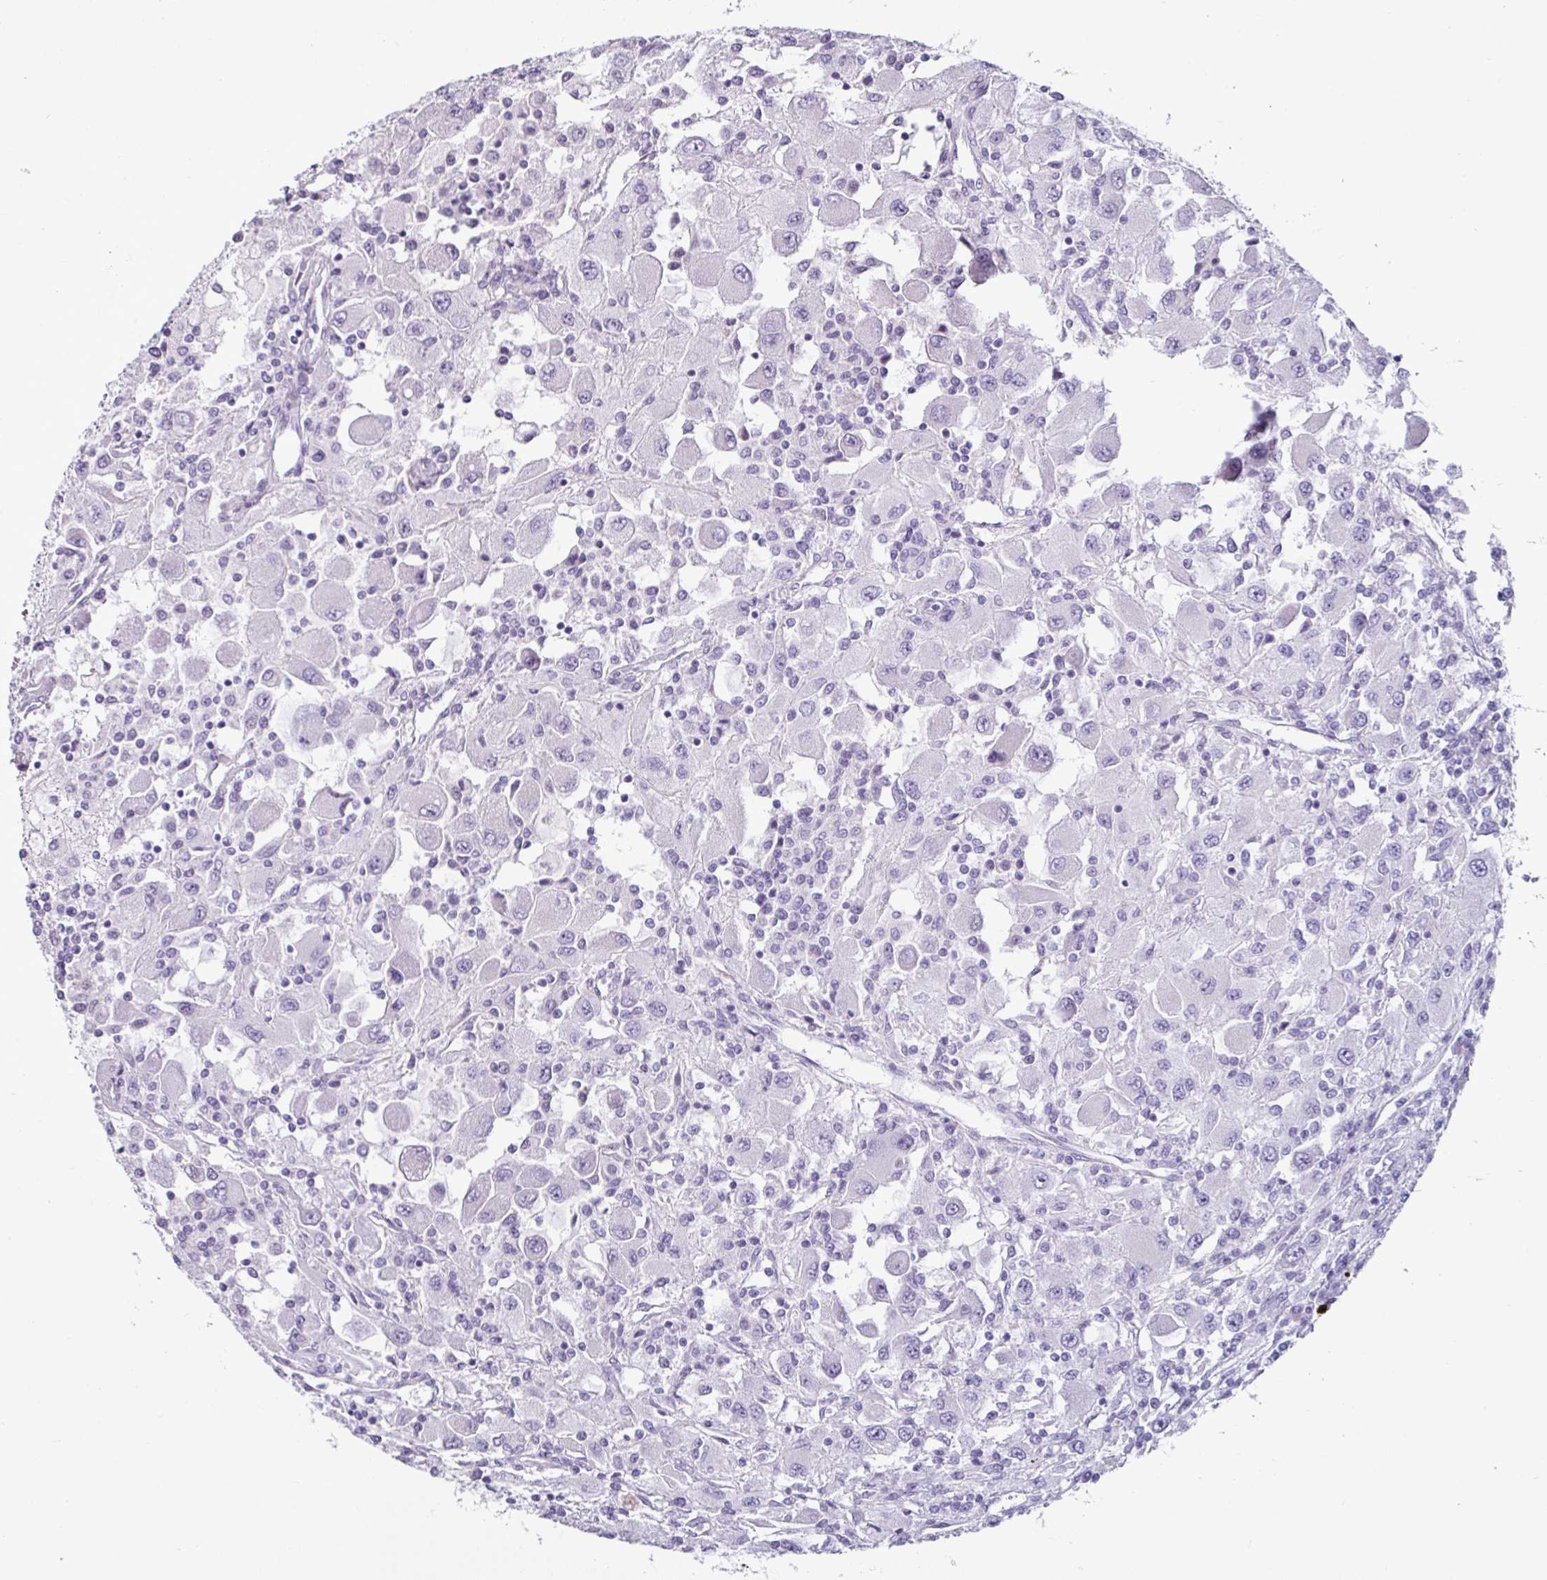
{"staining": {"intensity": "negative", "quantity": "none", "location": "none"}, "tissue": "renal cancer", "cell_type": "Tumor cells", "image_type": "cancer", "snomed": [{"axis": "morphology", "description": "Adenocarcinoma, NOS"}, {"axis": "topography", "description": "Kidney"}], "caption": "Renal cancer (adenocarcinoma) stained for a protein using immunohistochemistry (IHC) shows no staining tumor cells.", "gene": "CLCA1", "patient": {"sex": "female", "age": 67}}